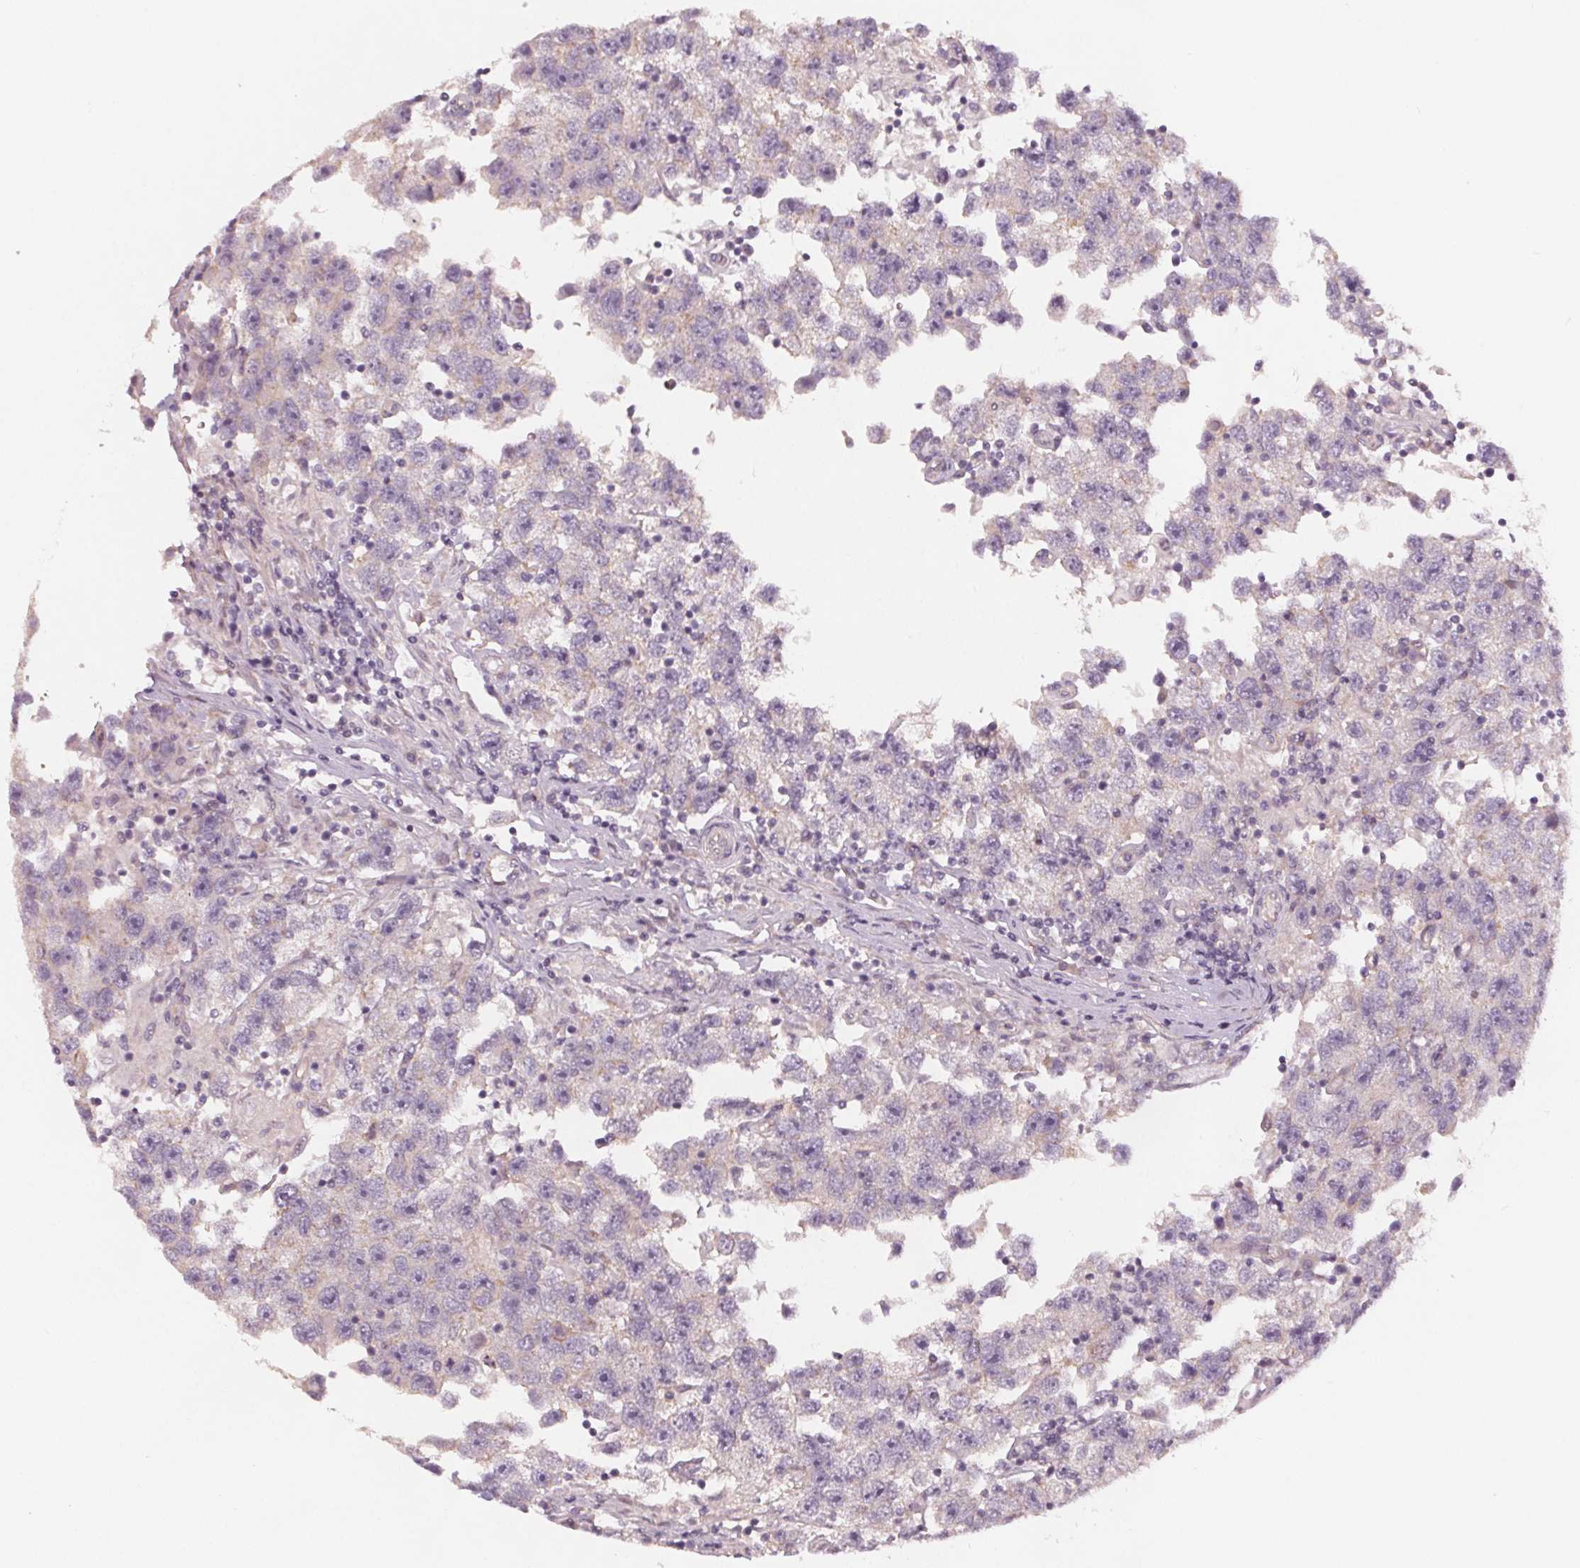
{"staining": {"intensity": "negative", "quantity": "none", "location": "none"}, "tissue": "testis cancer", "cell_type": "Tumor cells", "image_type": "cancer", "snomed": [{"axis": "morphology", "description": "Seminoma, NOS"}, {"axis": "topography", "description": "Testis"}], "caption": "IHC image of neoplastic tissue: human testis cancer stained with DAB (3,3'-diaminobenzidine) reveals no significant protein staining in tumor cells.", "gene": "VNN1", "patient": {"sex": "male", "age": 26}}